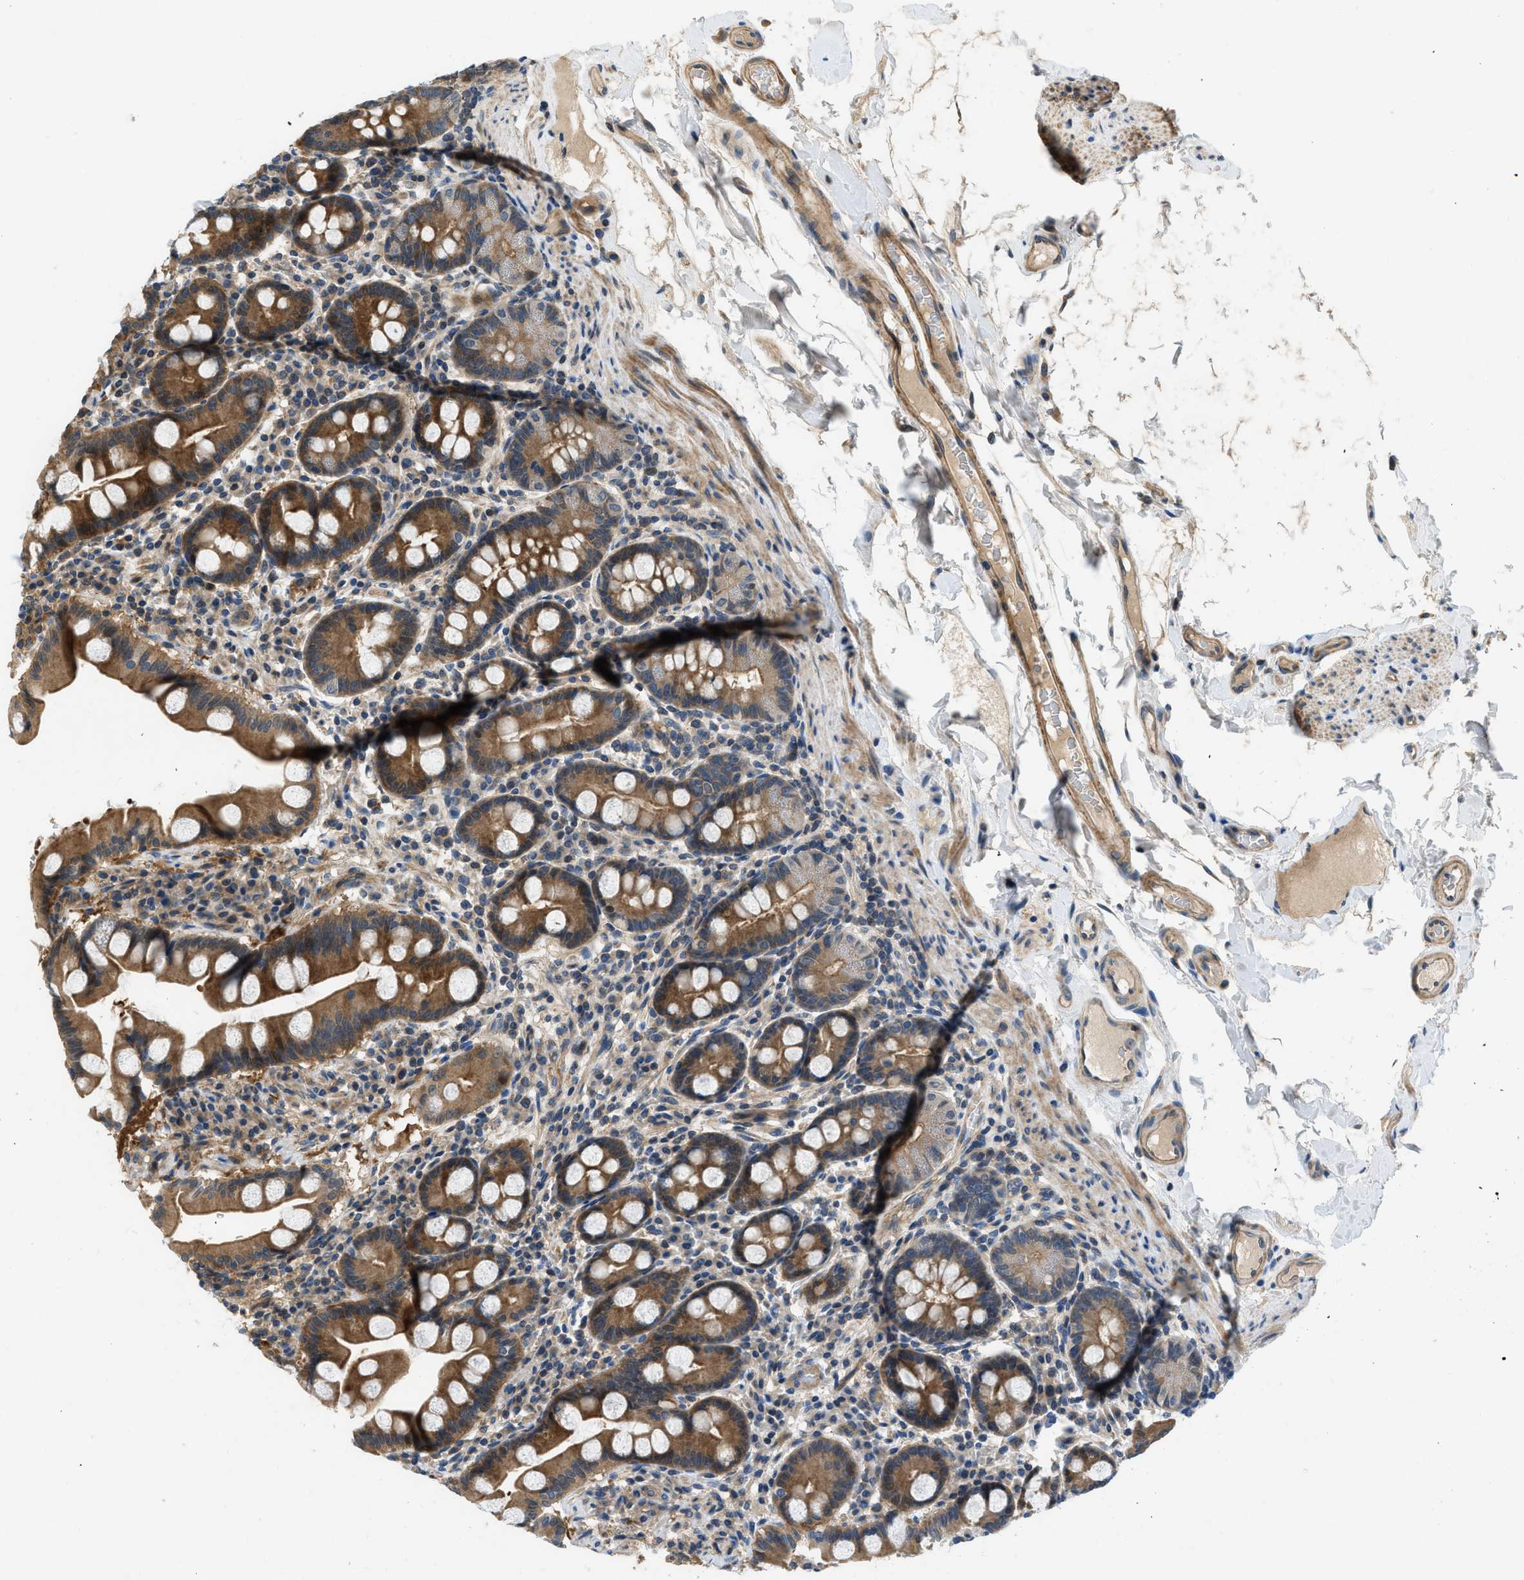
{"staining": {"intensity": "strong", "quantity": ">75%", "location": "cytoplasmic/membranous"}, "tissue": "duodenum", "cell_type": "Glandular cells", "image_type": "normal", "snomed": [{"axis": "morphology", "description": "Normal tissue, NOS"}, {"axis": "topography", "description": "Duodenum"}], "caption": "Strong cytoplasmic/membranous positivity is identified in approximately >75% of glandular cells in normal duodenum. Nuclei are stained in blue.", "gene": "GPR31", "patient": {"sex": "male", "age": 50}}